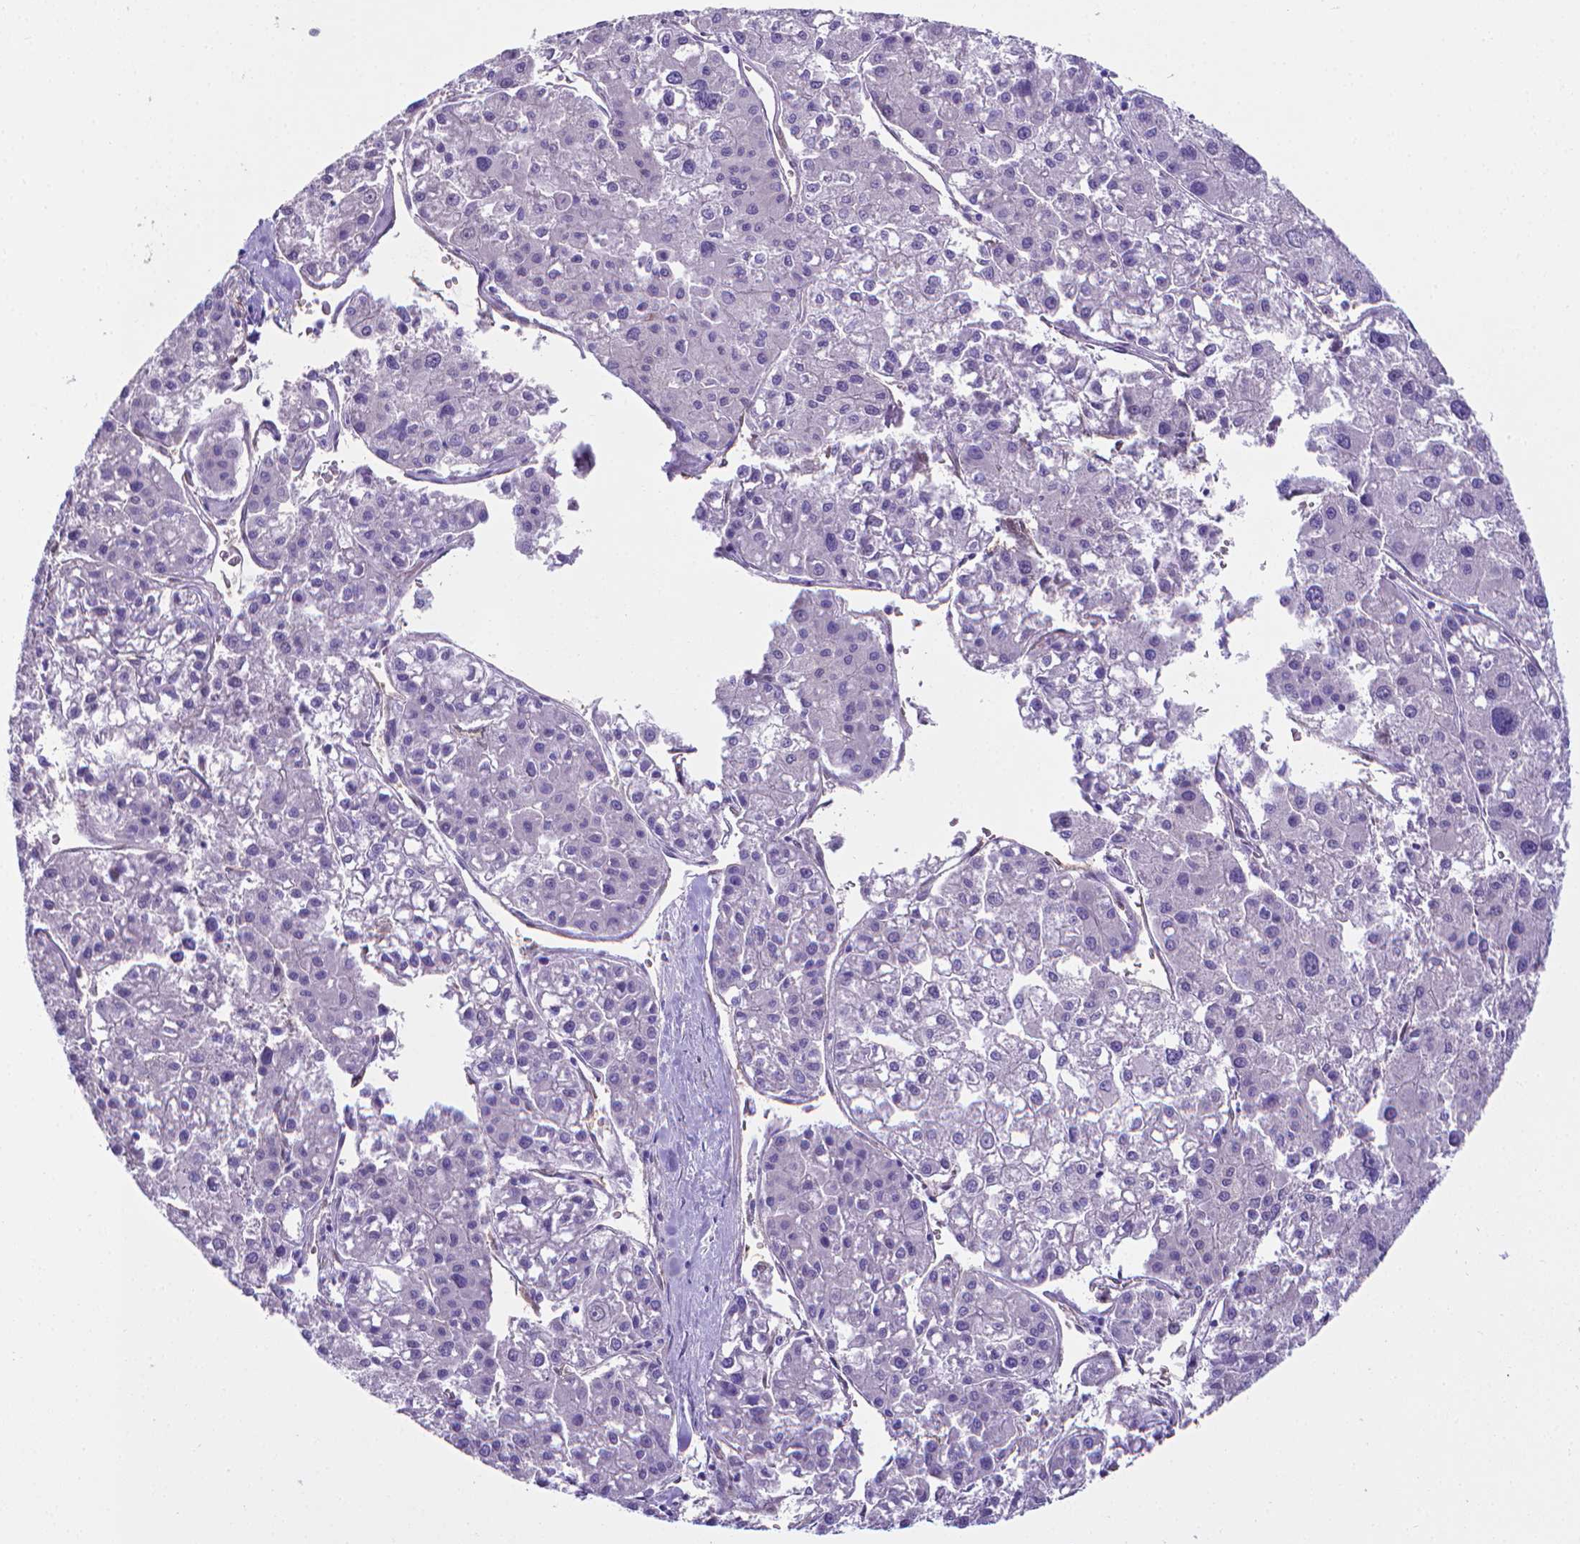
{"staining": {"intensity": "negative", "quantity": "none", "location": "none"}, "tissue": "liver cancer", "cell_type": "Tumor cells", "image_type": "cancer", "snomed": [{"axis": "morphology", "description": "Carcinoma, Hepatocellular, NOS"}, {"axis": "topography", "description": "Liver"}], "caption": "An image of liver cancer (hepatocellular carcinoma) stained for a protein exhibits no brown staining in tumor cells.", "gene": "CLIC4", "patient": {"sex": "male", "age": 73}}